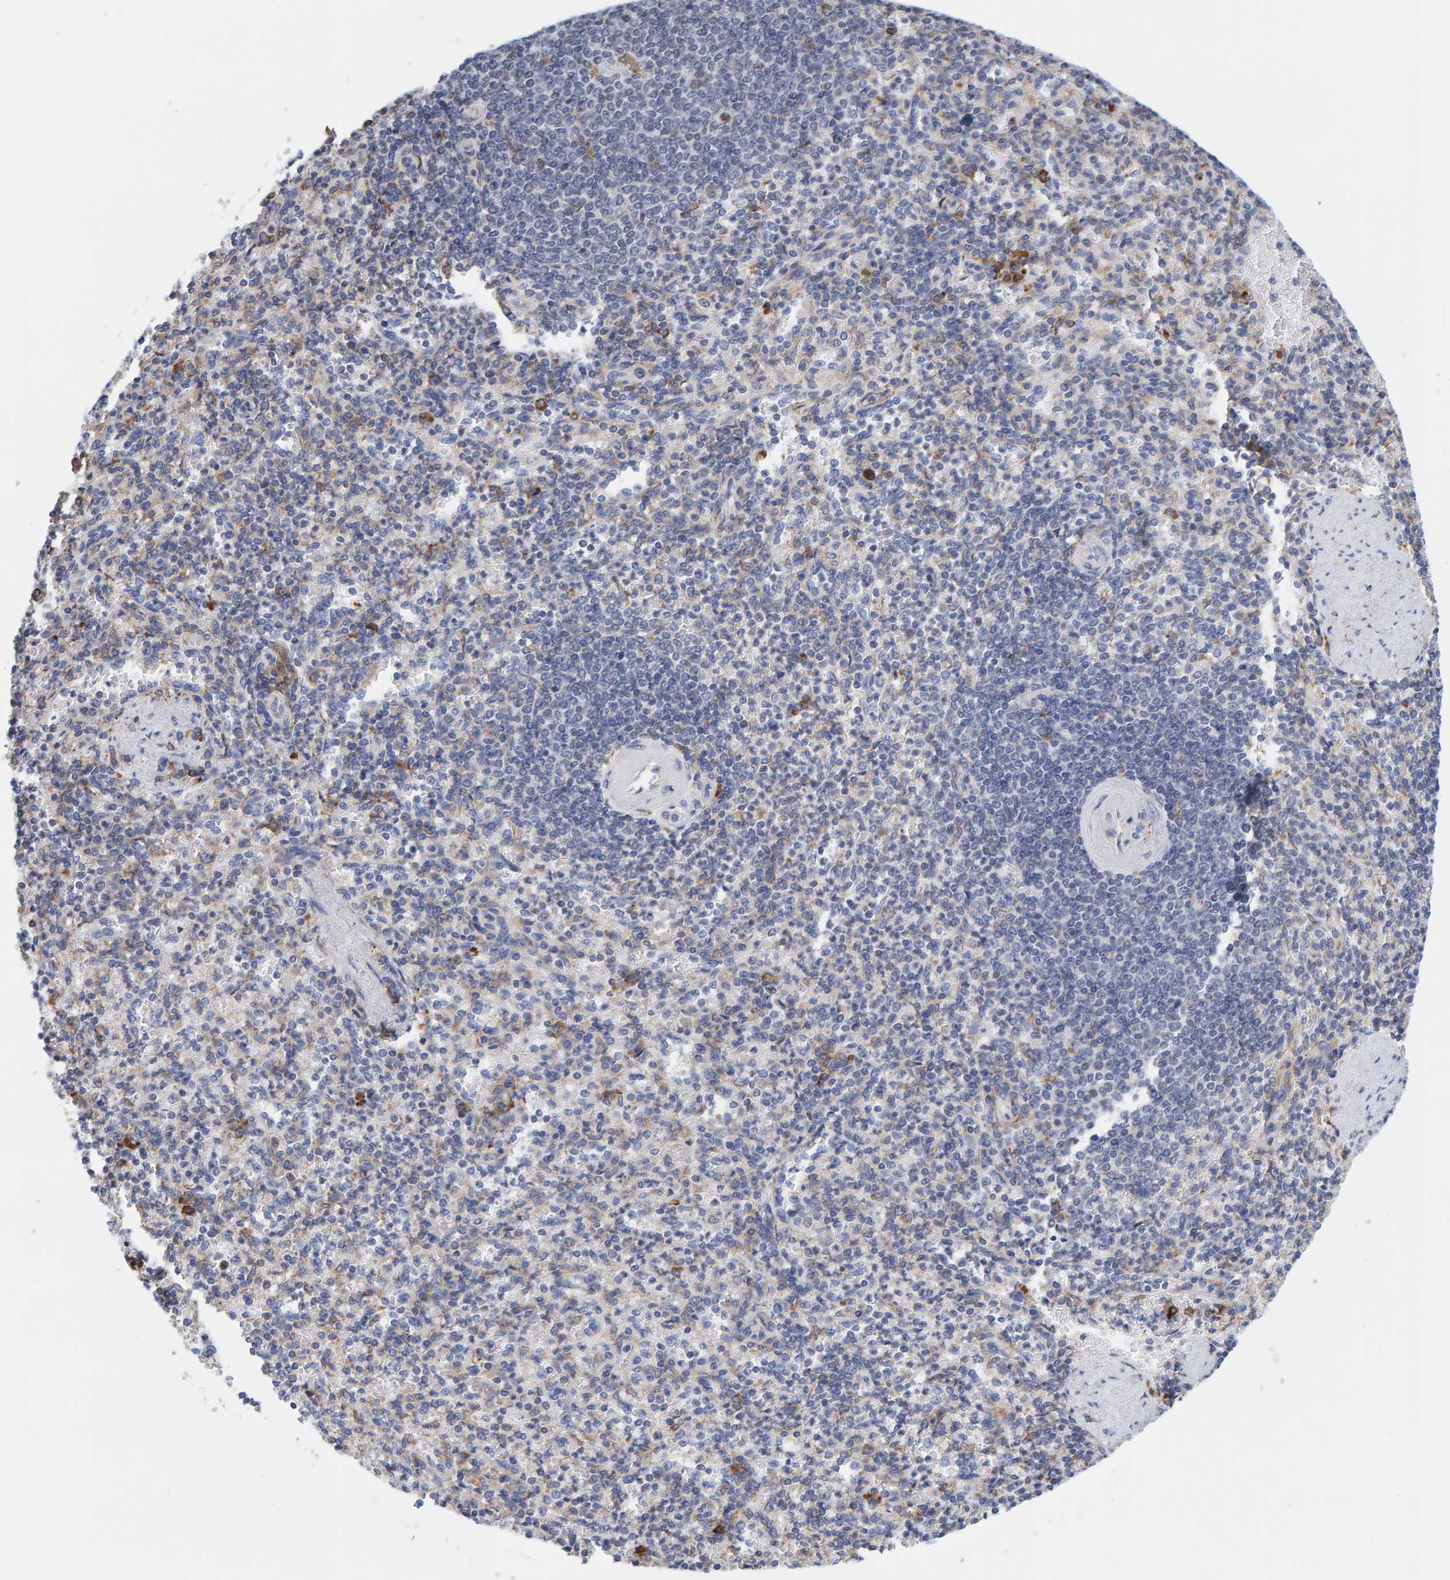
{"staining": {"intensity": "weak", "quantity": "<25%", "location": "cytoplasmic/membranous"}, "tissue": "spleen", "cell_type": "Cells in red pulp", "image_type": "normal", "snomed": [{"axis": "morphology", "description": "Normal tissue, NOS"}, {"axis": "topography", "description": "Spleen"}], "caption": "A high-resolution image shows IHC staining of normal spleen, which exhibits no significant staining in cells in red pulp.", "gene": "SGPL1", "patient": {"sex": "female", "age": 74}}